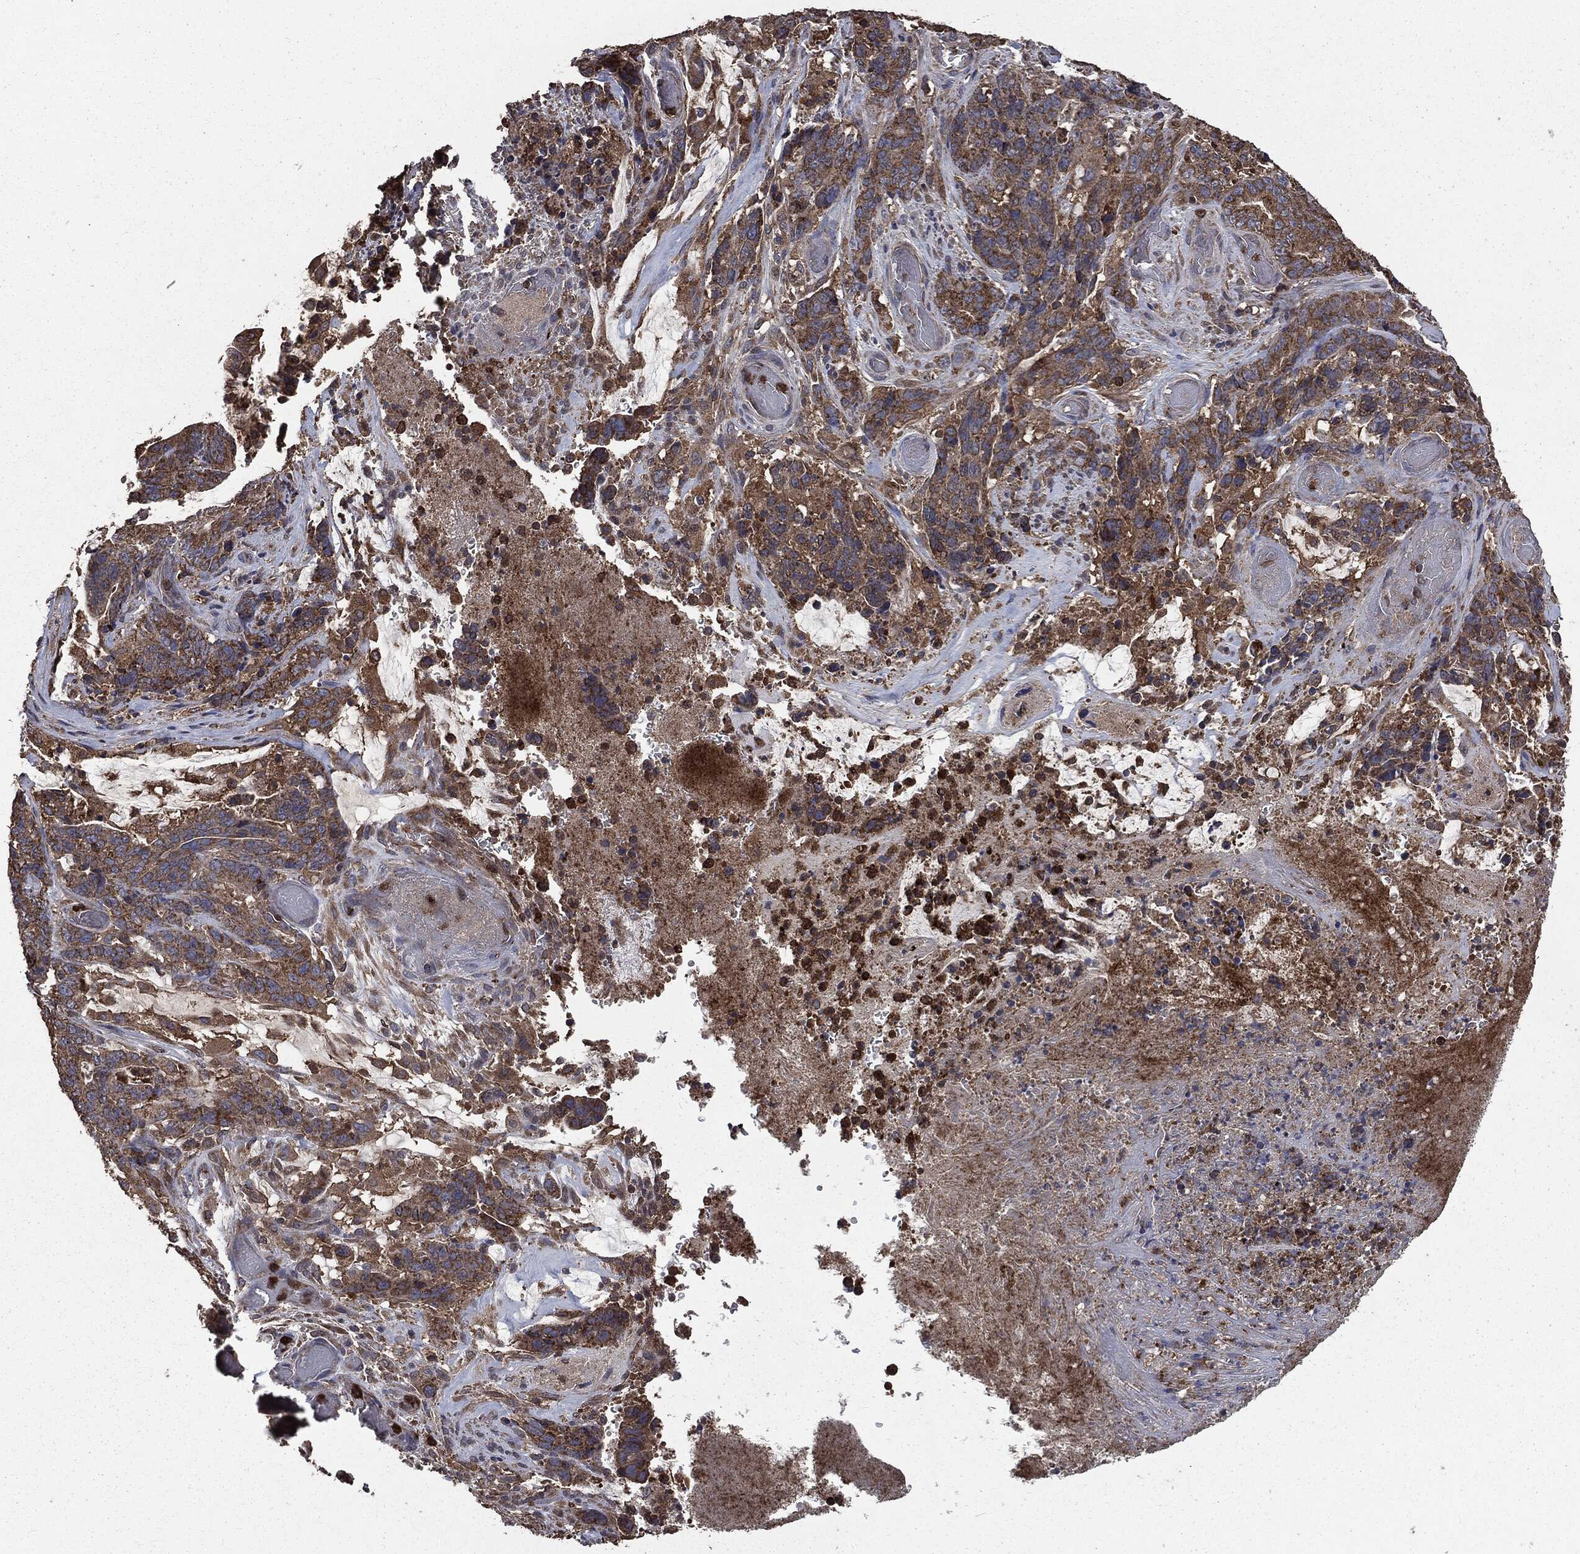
{"staining": {"intensity": "strong", "quantity": ">75%", "location": "cytoplasmic/membranous"}, "tissue": "stomach cancer", "cell_type": "Tumor cells", "image_type": "cancer", "snomed": [{"axis": "morphology", "description": "Normal tissue, NOS"}, {"axis": "morphology", "description": "Adenocarcinoma, NOS"}, {"axis": "topography", "description": "Stomach"}], "caption": "About >75% of tumor cells in human stomach cancer show strong cytoplasmic/membranous protein positivity as visualized by brown immunohistochemical staining.", "gene": "MAPK6", "patient": {"sex": "female", "age": 64}}